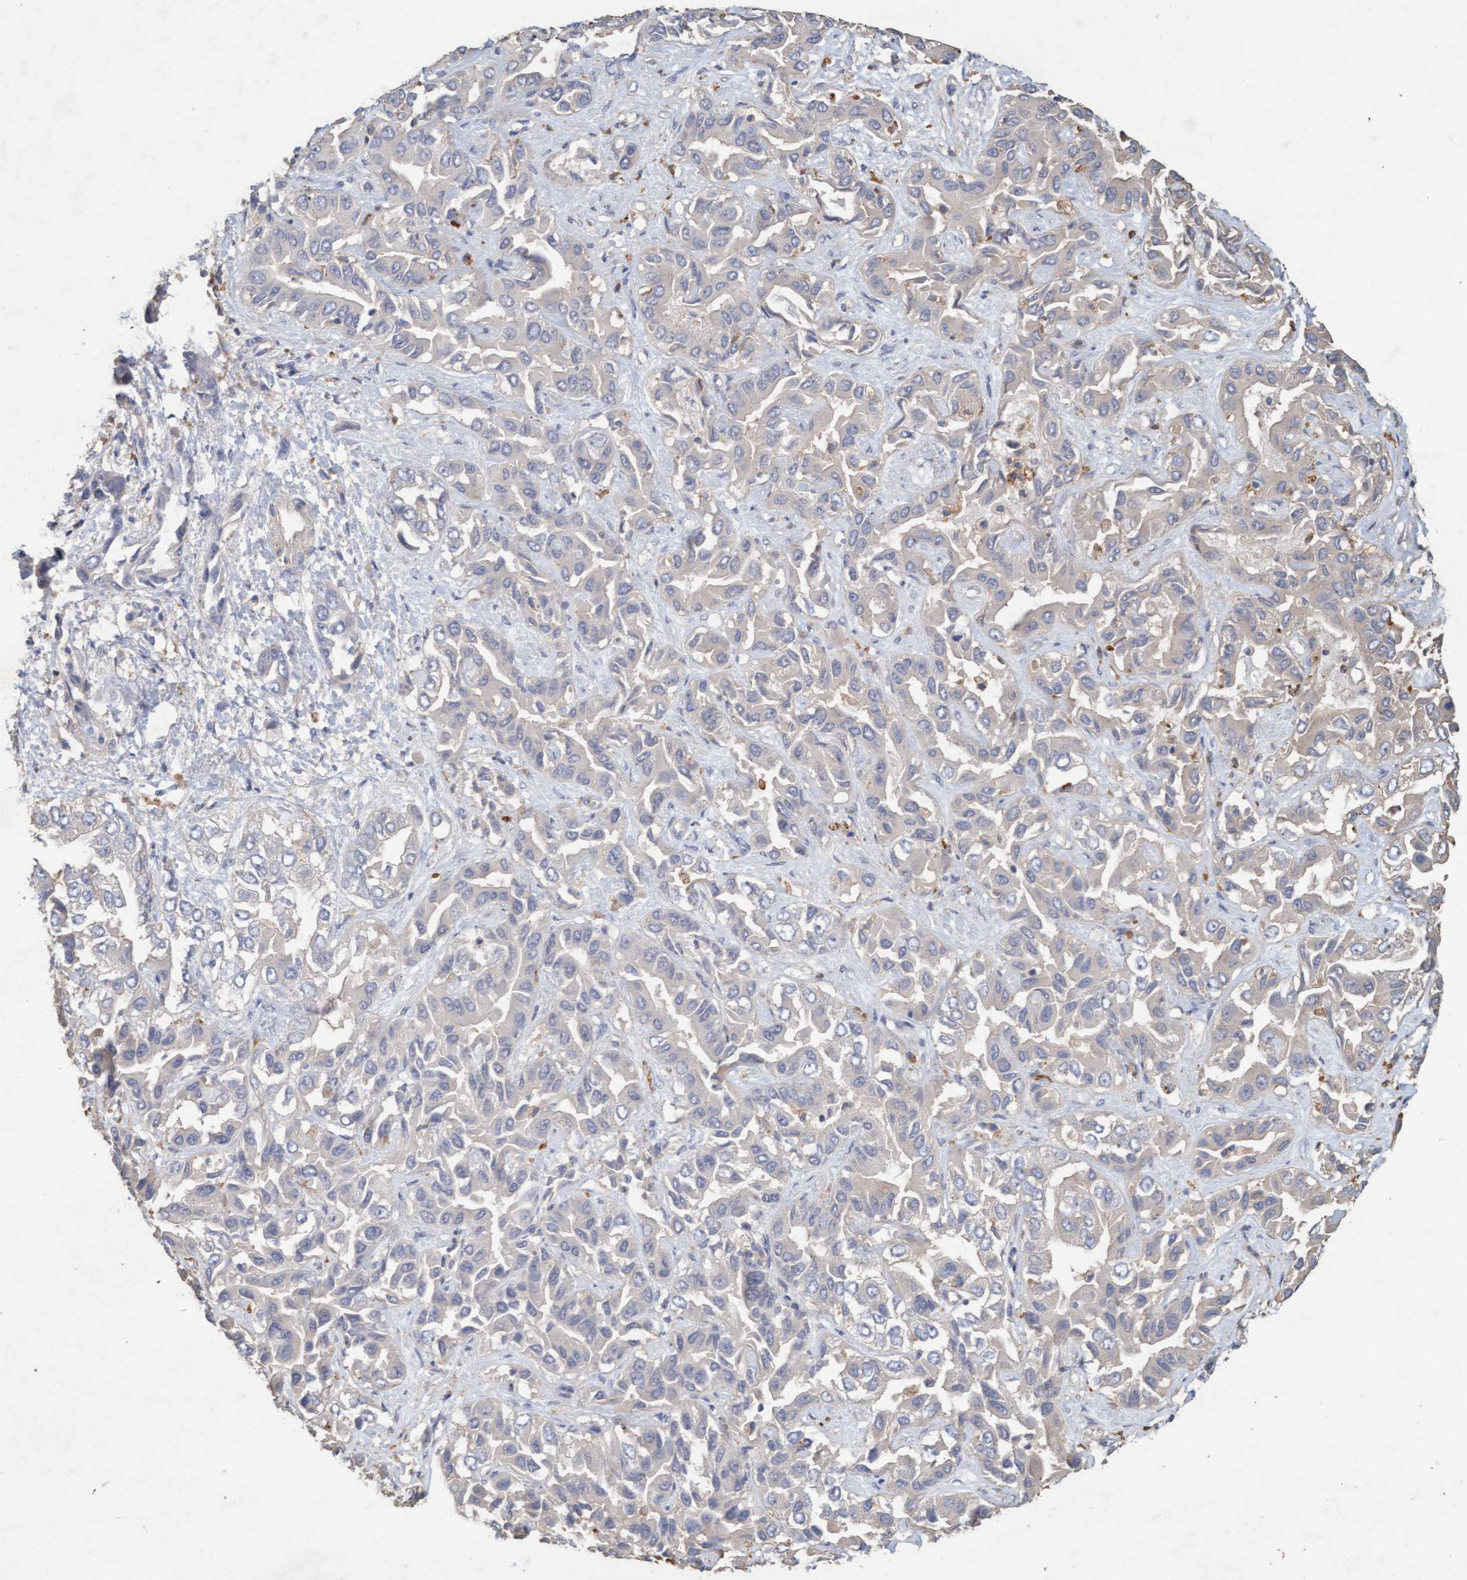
{"staining": {"intensity": "negative", "quantity": "none", "location": "none"}, "tissue": "liver cancer", "cell_type": "Tumor cells", "image_type": "cancer", "snomed": [{"axis": "morphology", "description": "Cholangiocarcinoma"}, {"axis": "topography", "description": "Liver"}], "caption": "Tumor cells show no significant positivity in liver cholangiocarcinoma. (IHC, brightfield microscopy, high magnification).", "gene": "LONRF1", "patient": {"sex": "female", "age": 52}}